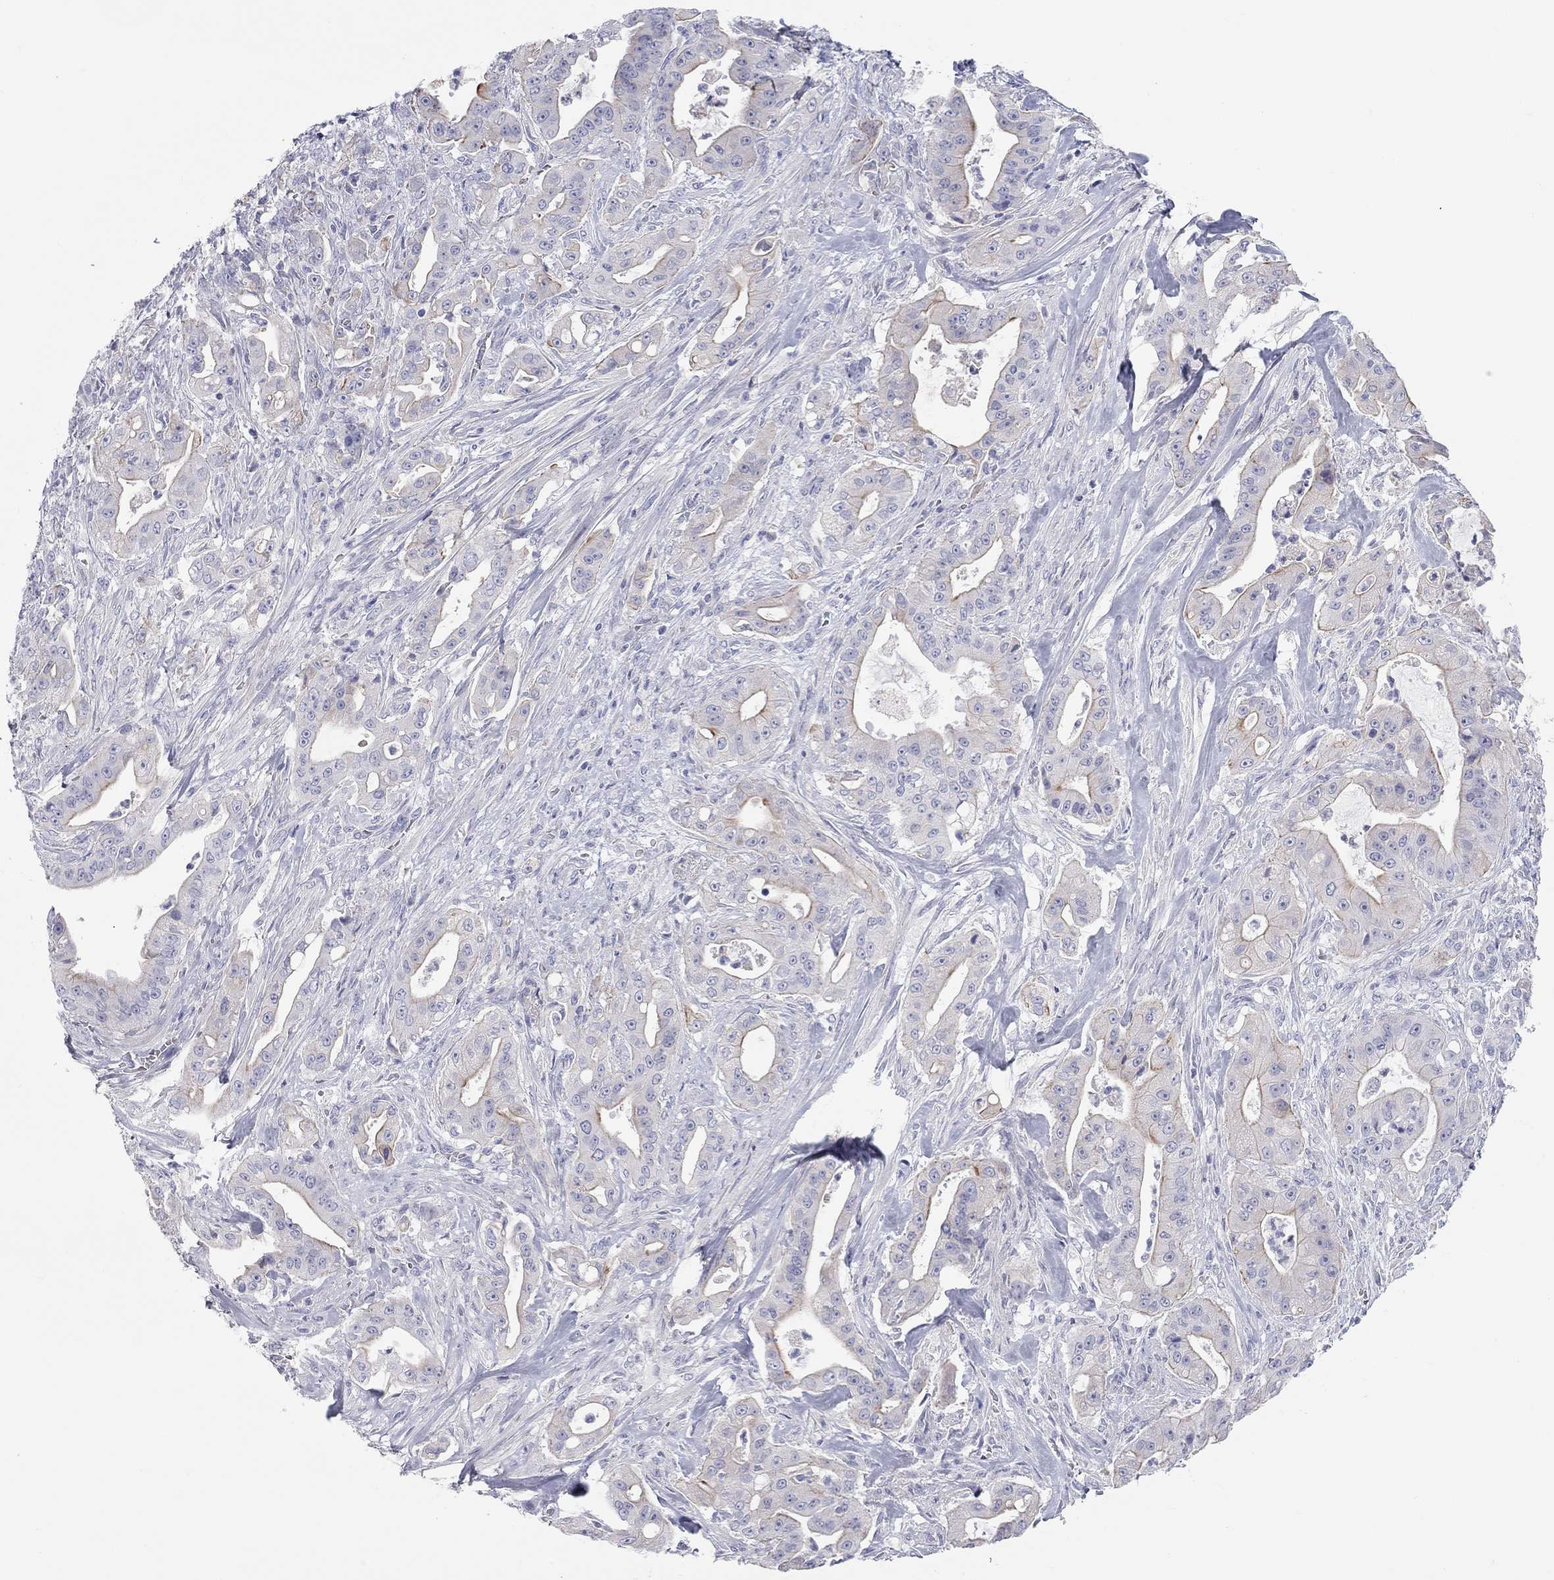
{"staining": {"intensity": "weak", "quantity": "<25%", "location": "cytoplasmic/membranous"}, "tissue": "pancreatic cancer", "cell_type": "Tumor cells", "image_type": "cancer", "snomed": [{"axis": "morphology", "description": "Normal tissue, NOS"}, {"axis": "morphology", "description": "Inflammation, NOS"}, {"axis": "morphology", "description": "Adenocarcinoma, NOS"}, {"axis": "topography", "description": "Pancreas"}], "caption": "Immunohistochemical staining of human pancreatic adenocarcinoma shows no significant expression in tumor cells.", "gene": "ST7L", "patient": {"sex": "male", "age": 57}}